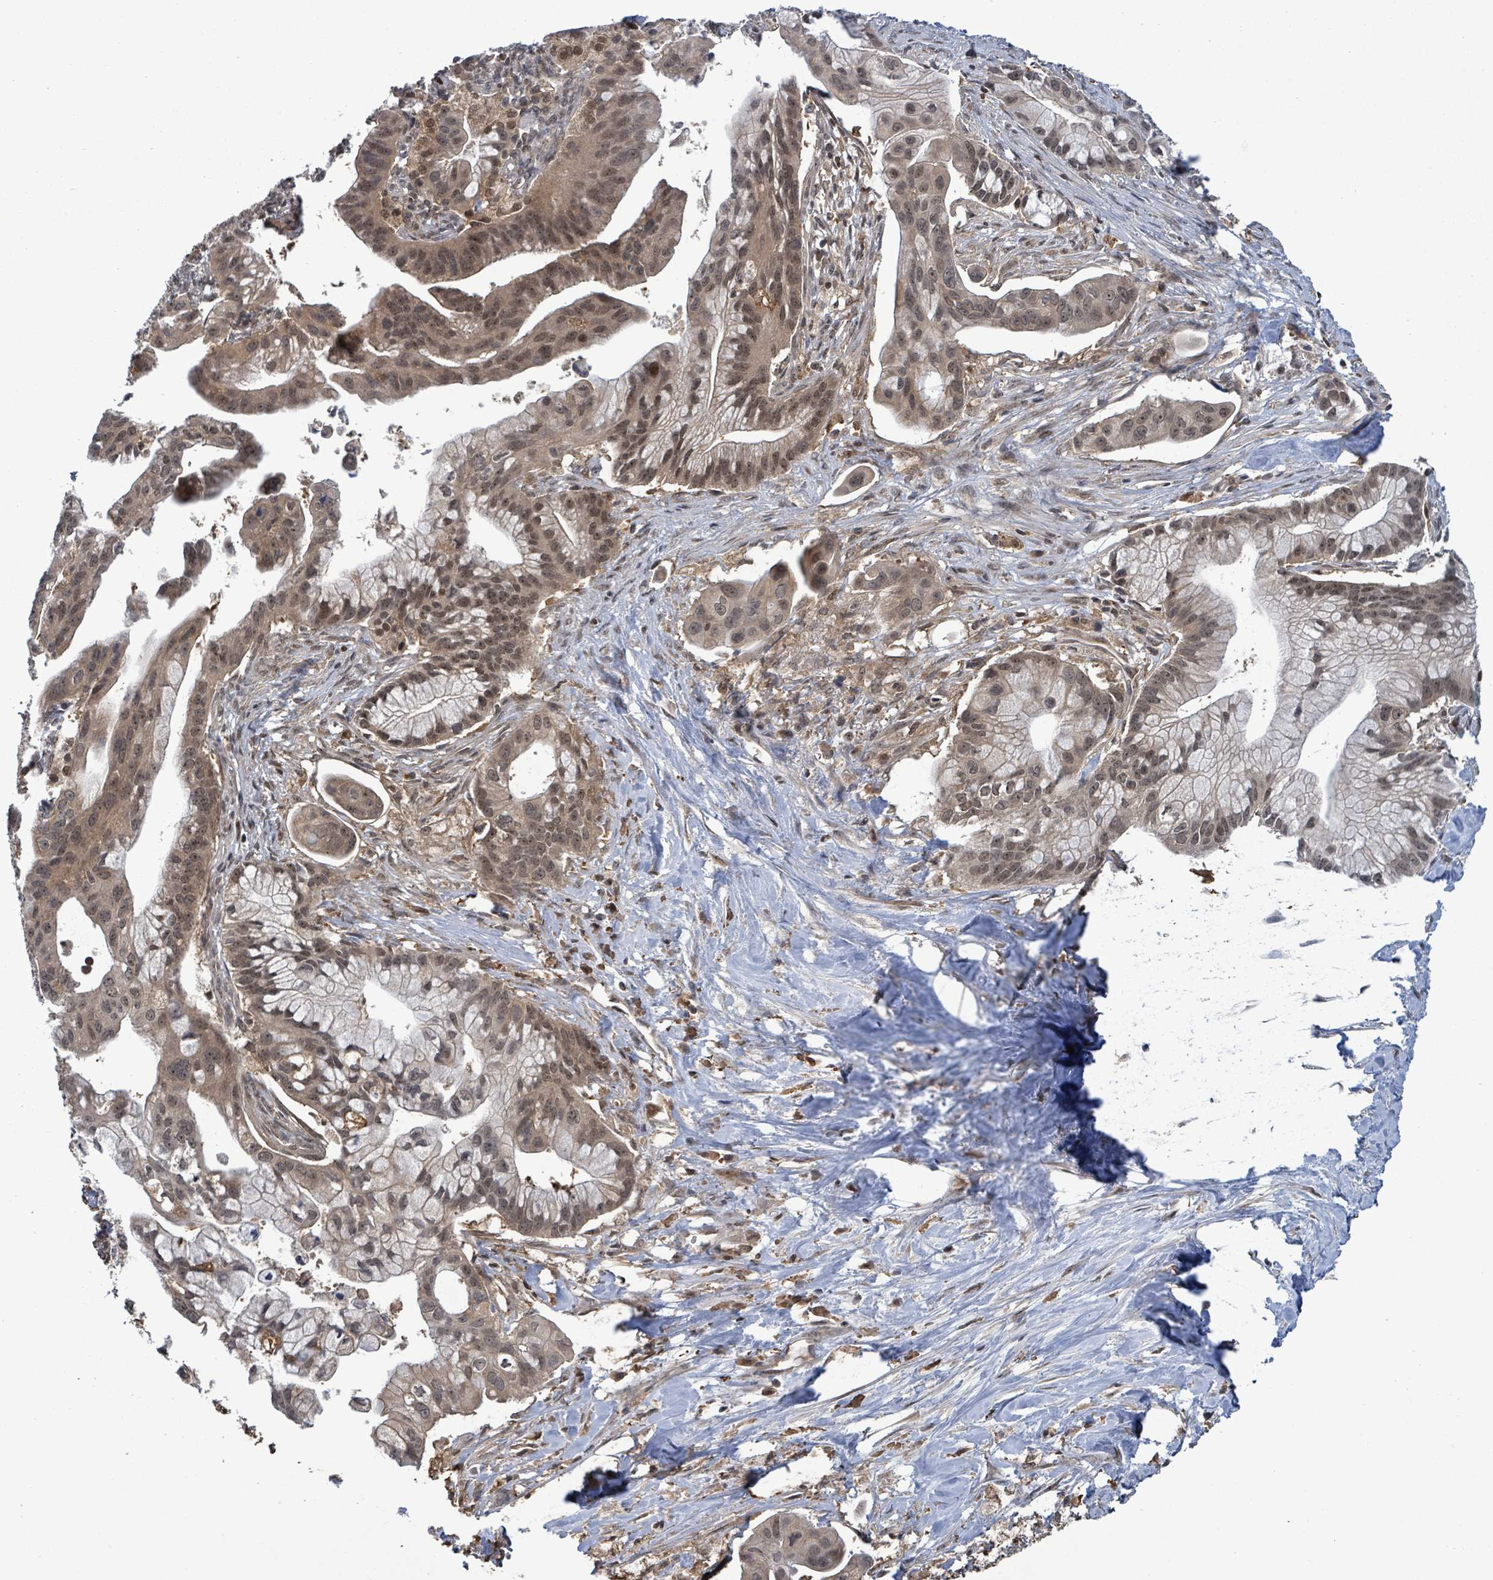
{"staining": {"intensity": "moderate", "quantity": "25%-75%", "location": "nuclear"}, "tissue": "pancreatic cancer", "cell_type": "Tumor cells", "image_type": "cancer", "snomed": [{"axis": "morphology", "description": "Adenocarcinoma, NOS"}, {"axis": "topography", "description": "Pancreas"}], "caption": "Pancreatic cancer tissue shows moderate nuclear positivity in about 25%-75% of tumor cells", "gene": "FBXO6", "patient": {"sex": "male", "age": 68}}